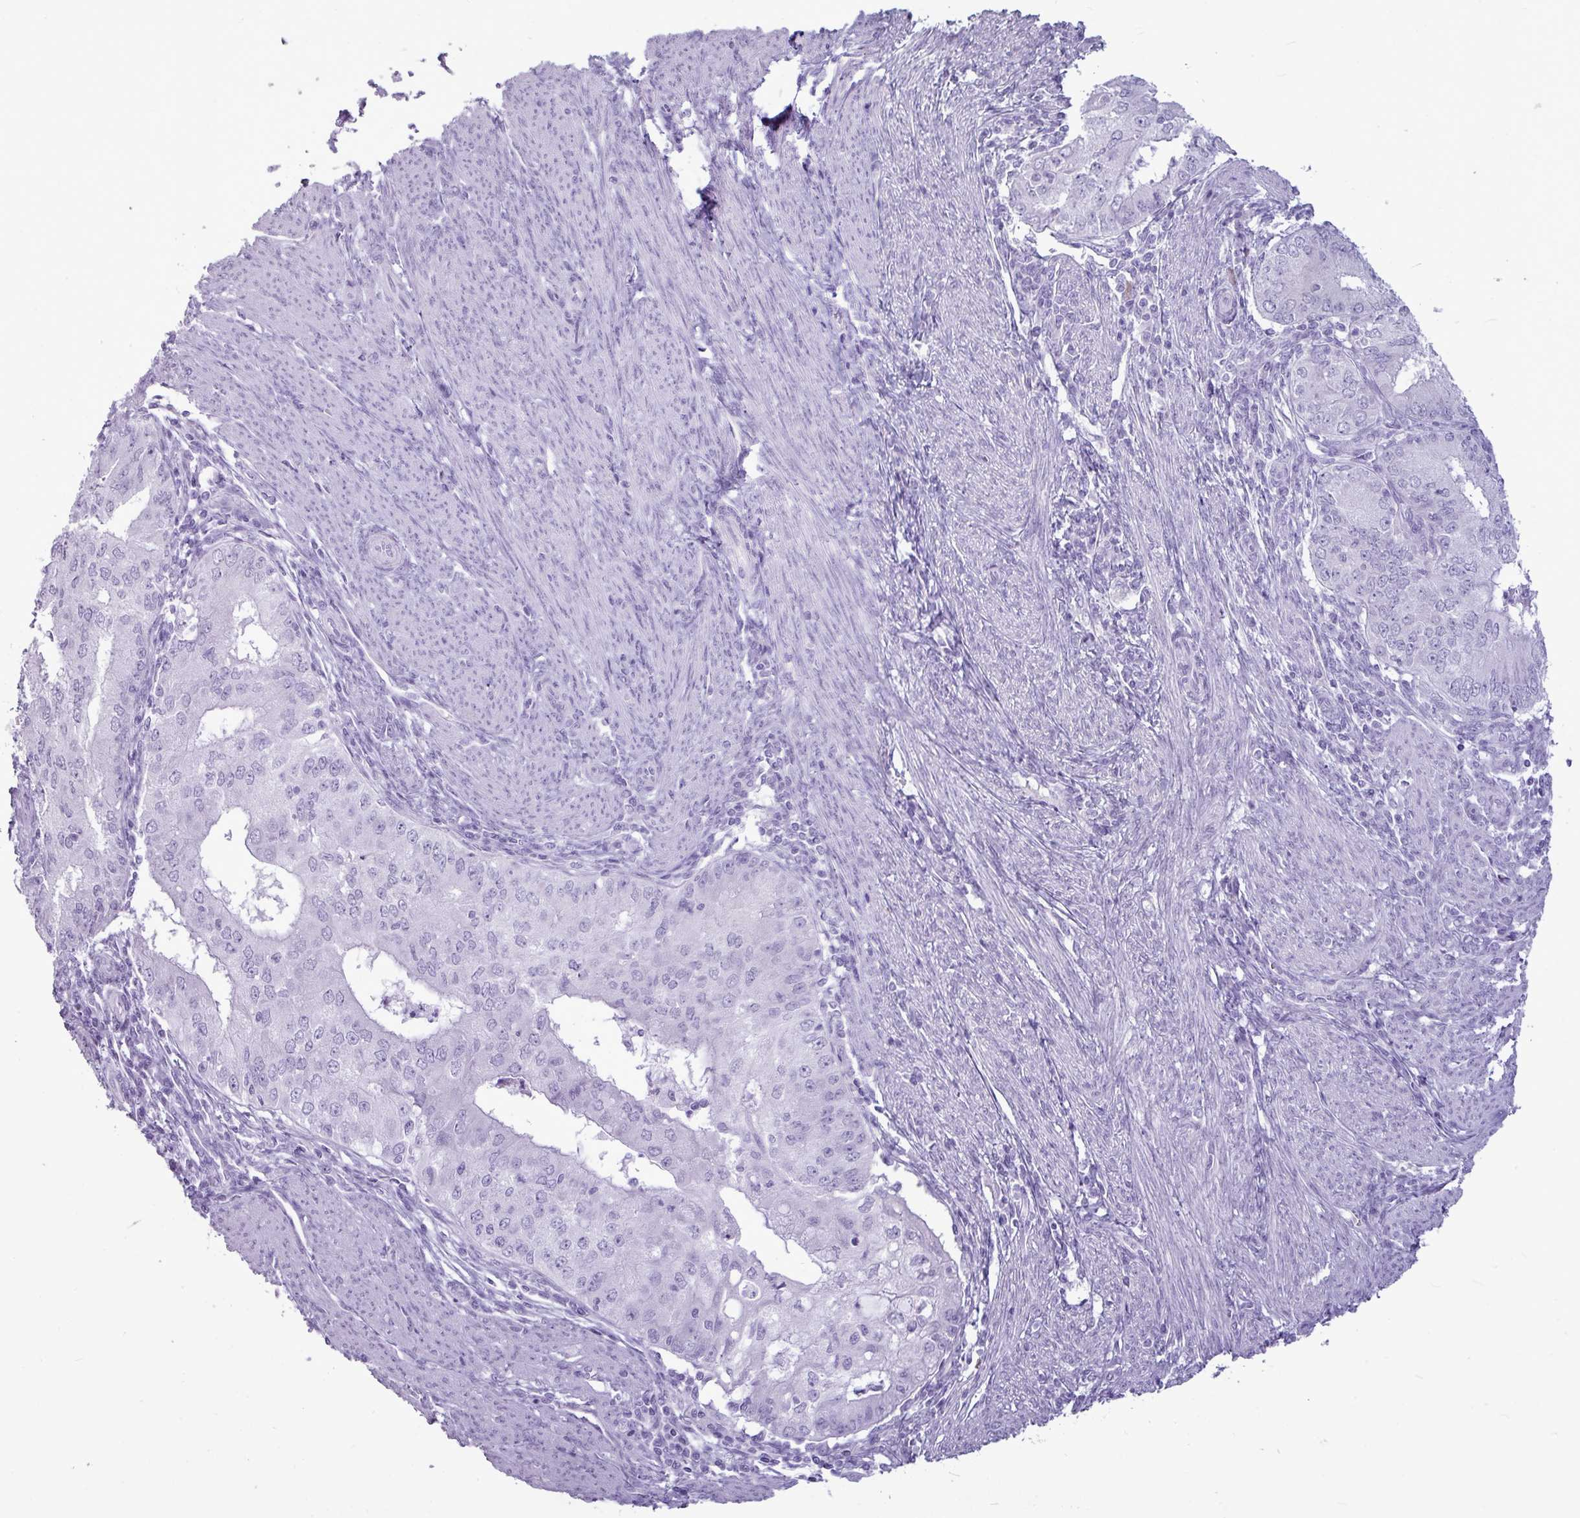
{"staining": {"intensity": "negative", "quantity": "none", "location": "none"}, "tissue": "endometrial cancer", "cell_type": "Tumor cells", "image_type": "cancer", "snomed": [{"axis": "morphology", "description": "Adenocarcinoma, NOS"}, {"axis": "topography", "description": "Endometrium"}], "caption": "Immunohistochemistry (IHC) of endometrial adenocarcinoma demonstrates no expression in tumor cells.", "gene": "AMY1B", "patient": {"sex": "female", "age": 50}}